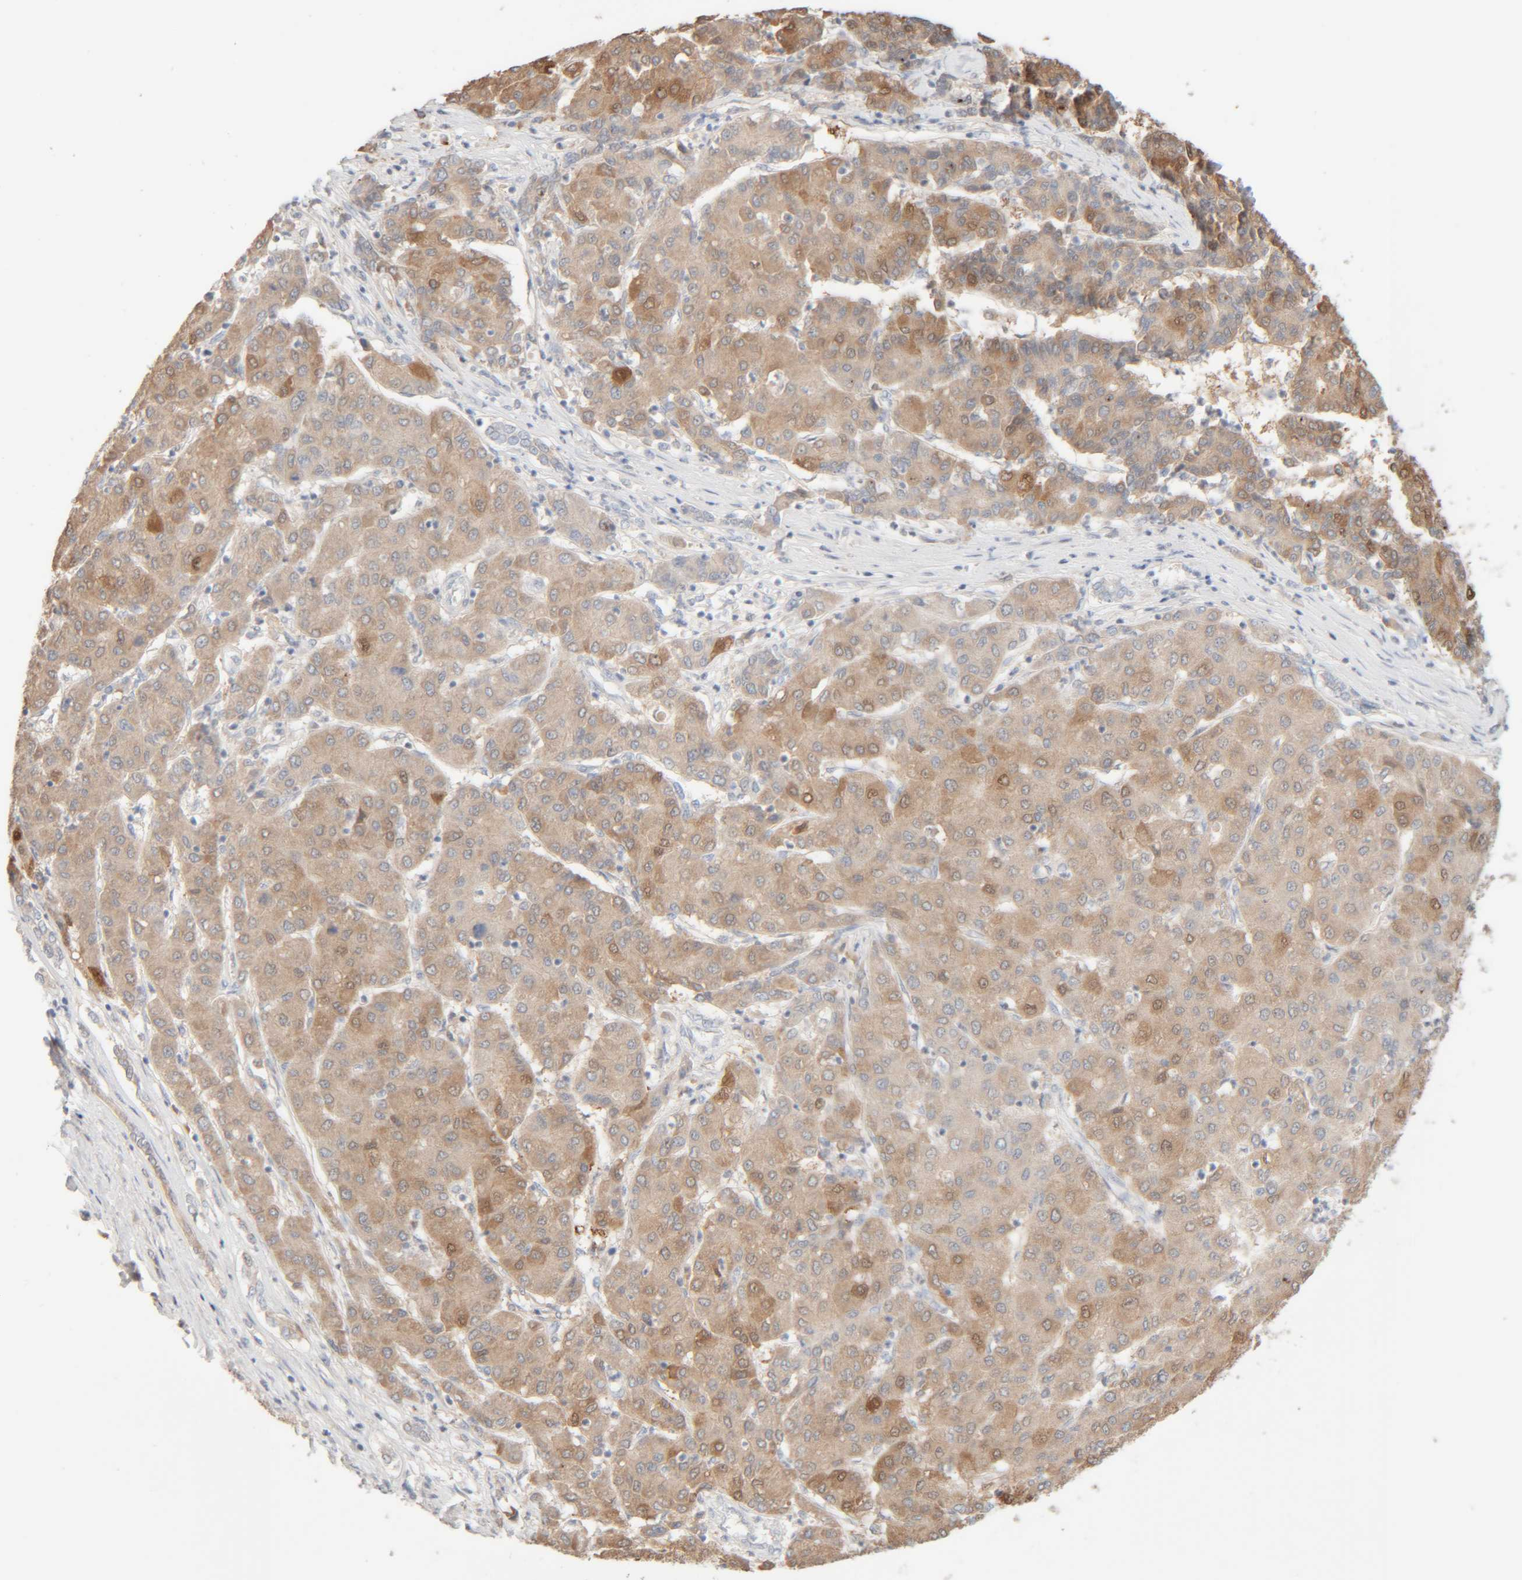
{"staining": {"intensity": "moderate", "quantity": "25%-75%", "location": "cytoplasmic/membranous,nuclear"}, "tissue": "liver cancer", "cell_type": "Tumor cells", "image_type": "cancer", "snomed": [{"axis": "morphology", "description": "Carcinoma, Hepatocellular, NOS"}, {"axis": "topography", "description": "Liver"}], "caption": "Protein expression analysis of human liver cancer reveals moderate cytoplasmic/membranous and nuclear positivity in approximately 25%-75% of tumor cells. The staining was performed using DAB (3,3'-diaminobenzidine), with brown indicating positive protein expression. Nuclei are stained blue with hematoxylin.", "gene": "RIDA", "patient": {"sex": "male", "age": 65}}